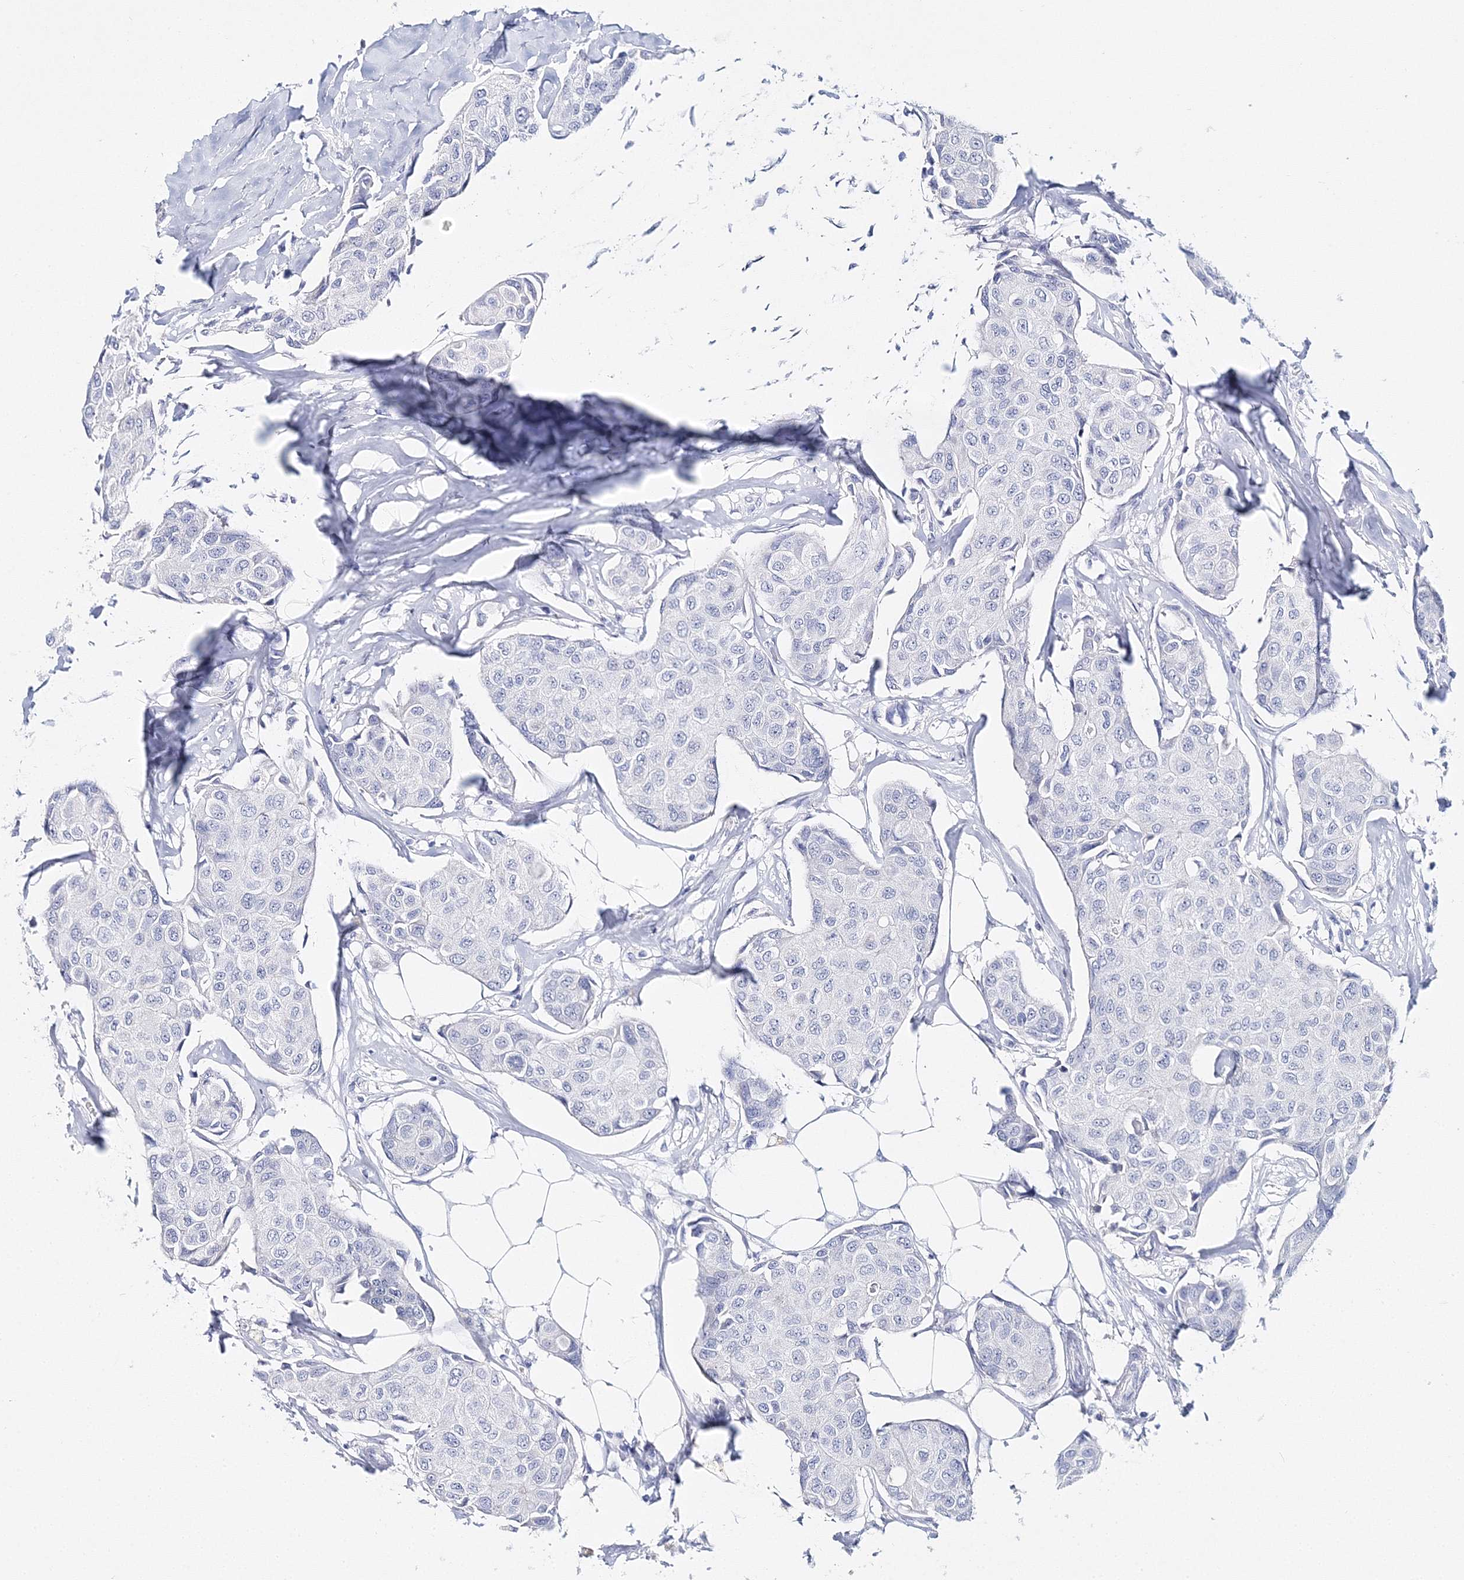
{"staining": {"intensity": "negative", "quantity": "none", "location": "none"}, "tissue": "breast cancer", "cell_type": "Tumor cells", "image_type": "cancer", "snomed": [{"axis": "morphology", "description": "Duct carcinoma"}, {"axis": "topography", "description": "Breast"}], "caption": "DAB (3,3'-diaminobenzidine) immunohistochemical staining of human intraductal carcinoma (breast) demonstrates no significant staining in tumor cells.", "gene": "MYOZ2", "patient": {"sex": "female", "age": 80}}